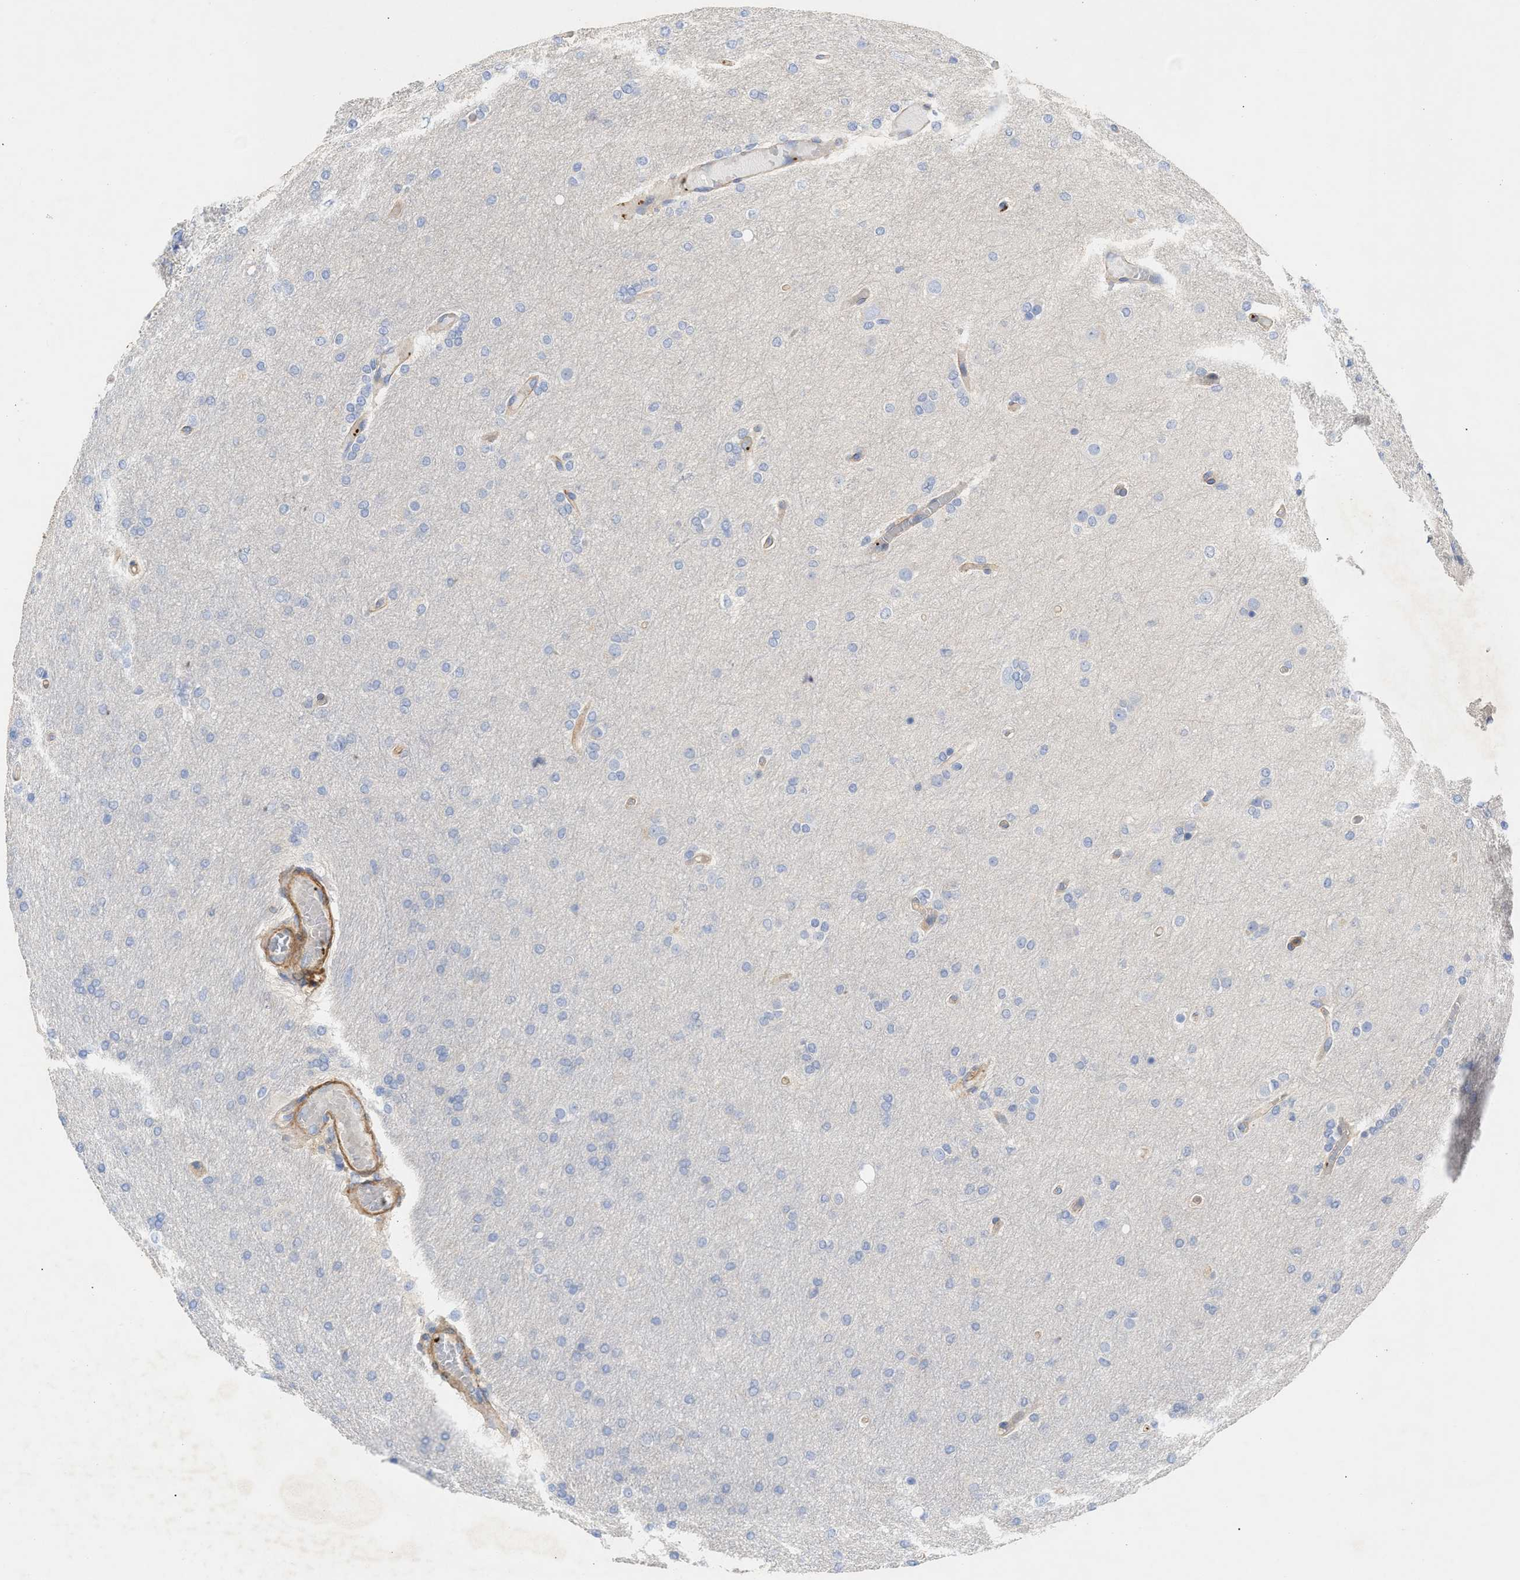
{"staining": {"intensity": "negative", "quantity": "none", "location": "none"}, "tissue": "glioma", "cell_type": "Tumor cells", "image_type": "cancer", "snomed": [{"axis": "morphology", "description": "Glioma, malignant, High grade"}, {"axis": "topography", "description": "Cerebral cortex"}], "caption": "Tumor cells are negative for brown protein staining in malignant glioma (high-grade).", "gene": "HS3ST5", "patient": {"sex": "female", "age": 36}}